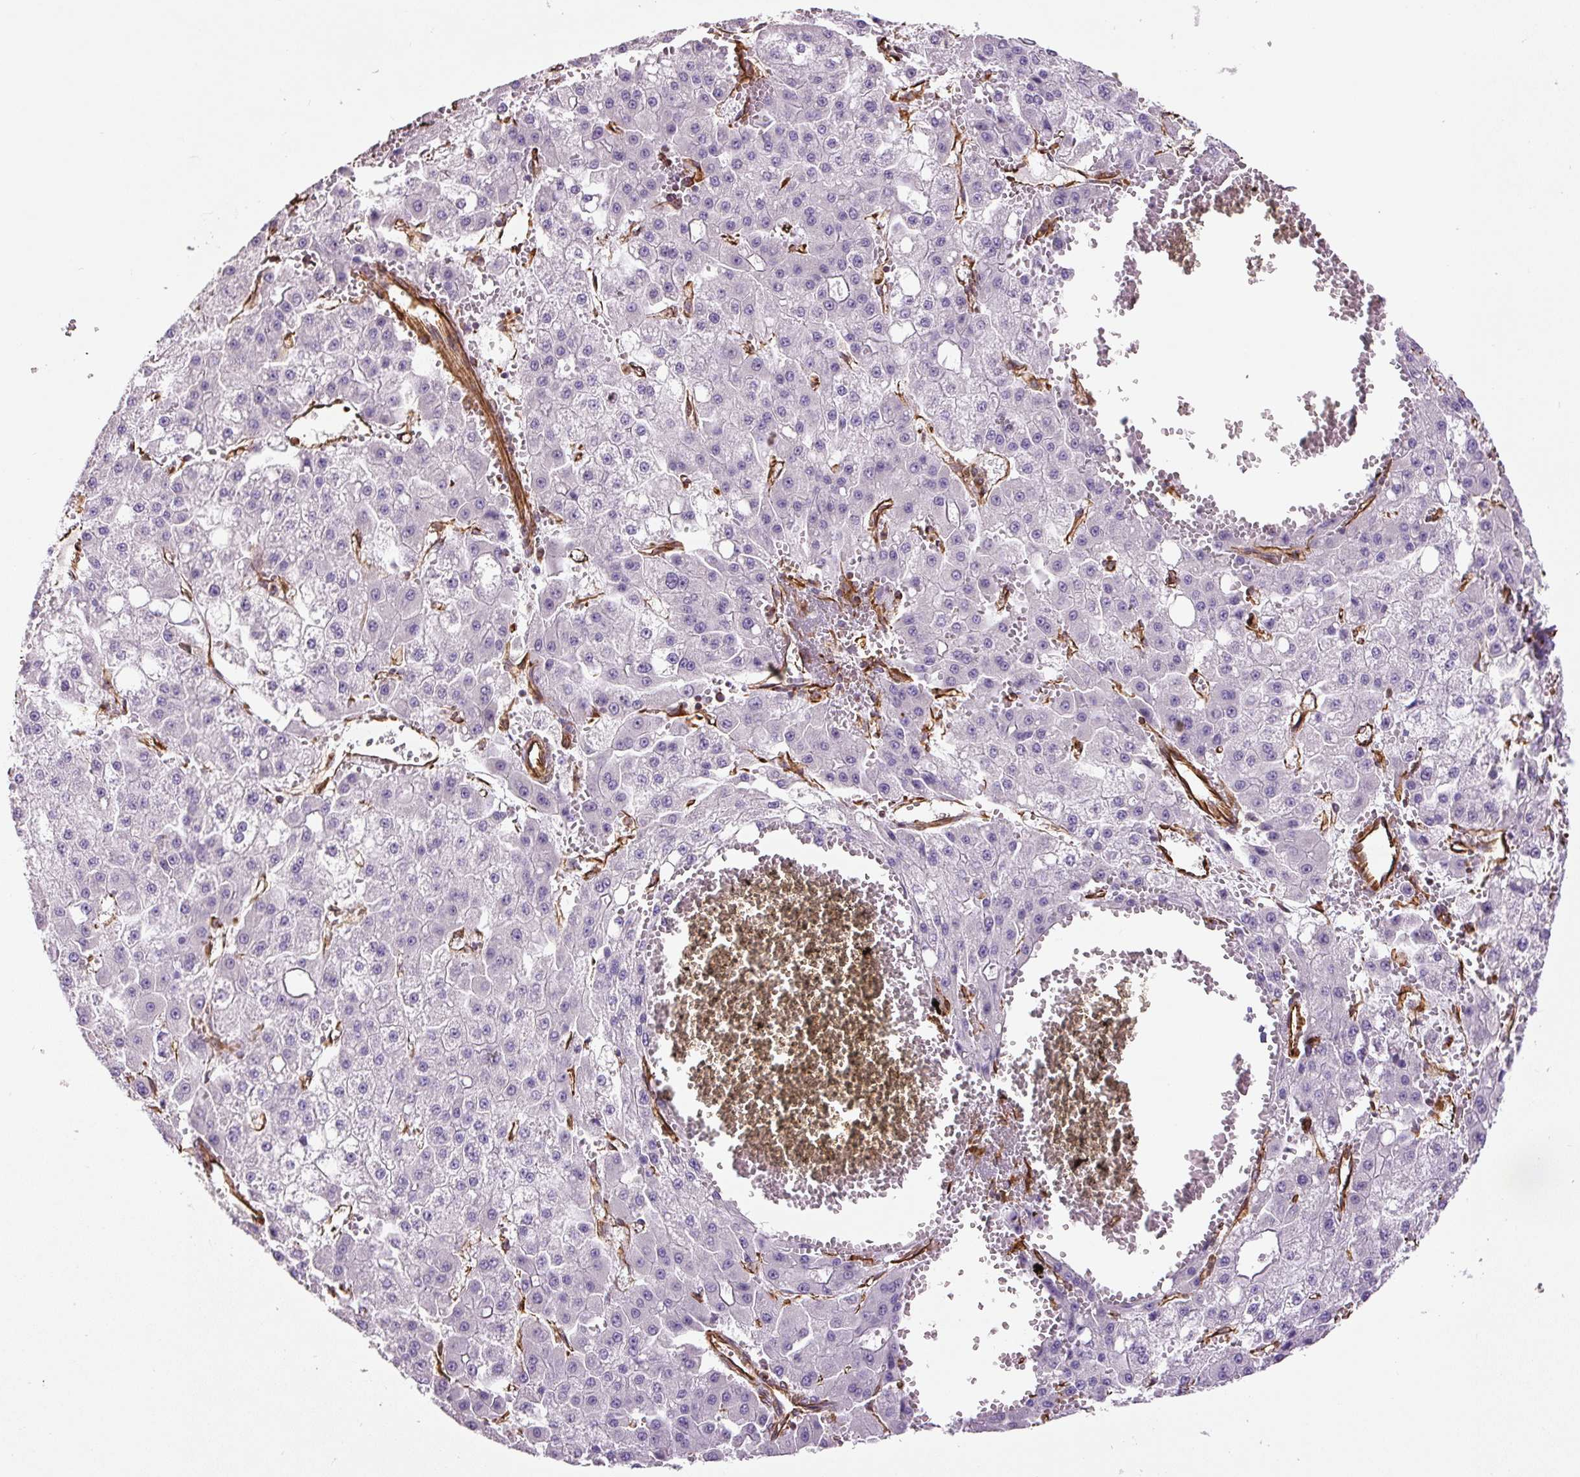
{"staining": {"intensity": "negative", "quantity": "none", "location": "none"}, "tissue": "liver cancer", "cell_type": "Tumor cells", "image_type": "cancer", "snomed": [{"axis": "morphology", "description": "Carcinoma, Hepatocellular, NOS"}, {"axis": "topography", "description": "Liver"}], "caption": "The micrograph displays no significant expression in tumor cells of liver cancer (hepatocellular carcinoma).", "gene": "VIM", "patient": {"sex": "male", "age": 47}}